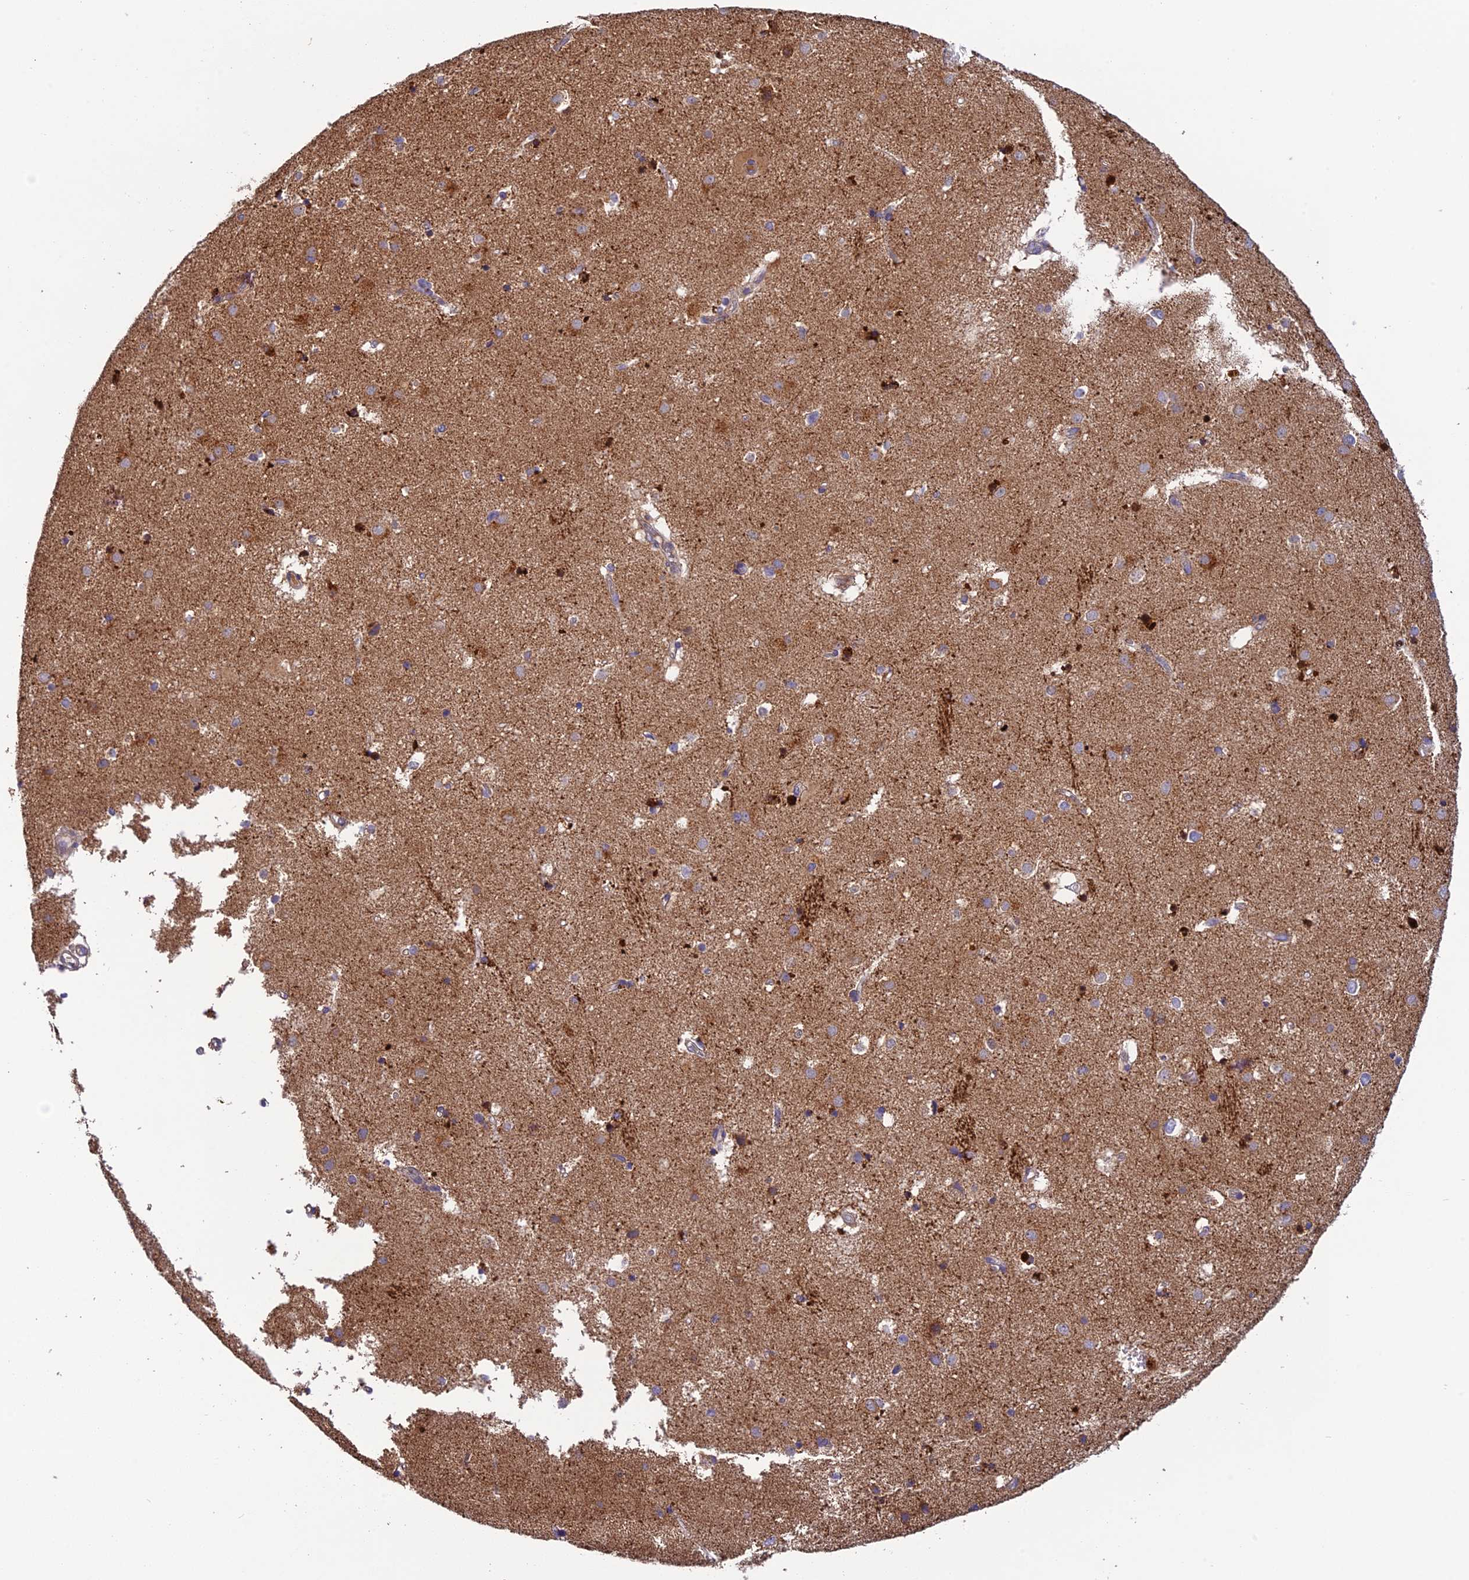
{"staining": {"intensity": "strong", "quantity": "<25%", "location": "cytoplasmic/membranous"}, "tissue": "caudate", "cell_type": "Glial cells", "image_type": "normal", "snomed": [{"axis": "morphology", "description": "Normal tissue, NOS"}, {"axis": "topography", "description": "Lateral ventricle wall"}], "caption": "Immunohistochemistry staining of unremarkable caudate, which reveals medium levels of strong cytoplasmic/membranous staining in about <25% of glial cells indicating strong cytoplasmic/membranous protein staining. The staining was performed using DAB (brown) for protein detection and nuclei were counterstained in hematoxylin (blue).", "gene": "PZP", "patient": {"sex": "male", "age": 70}}